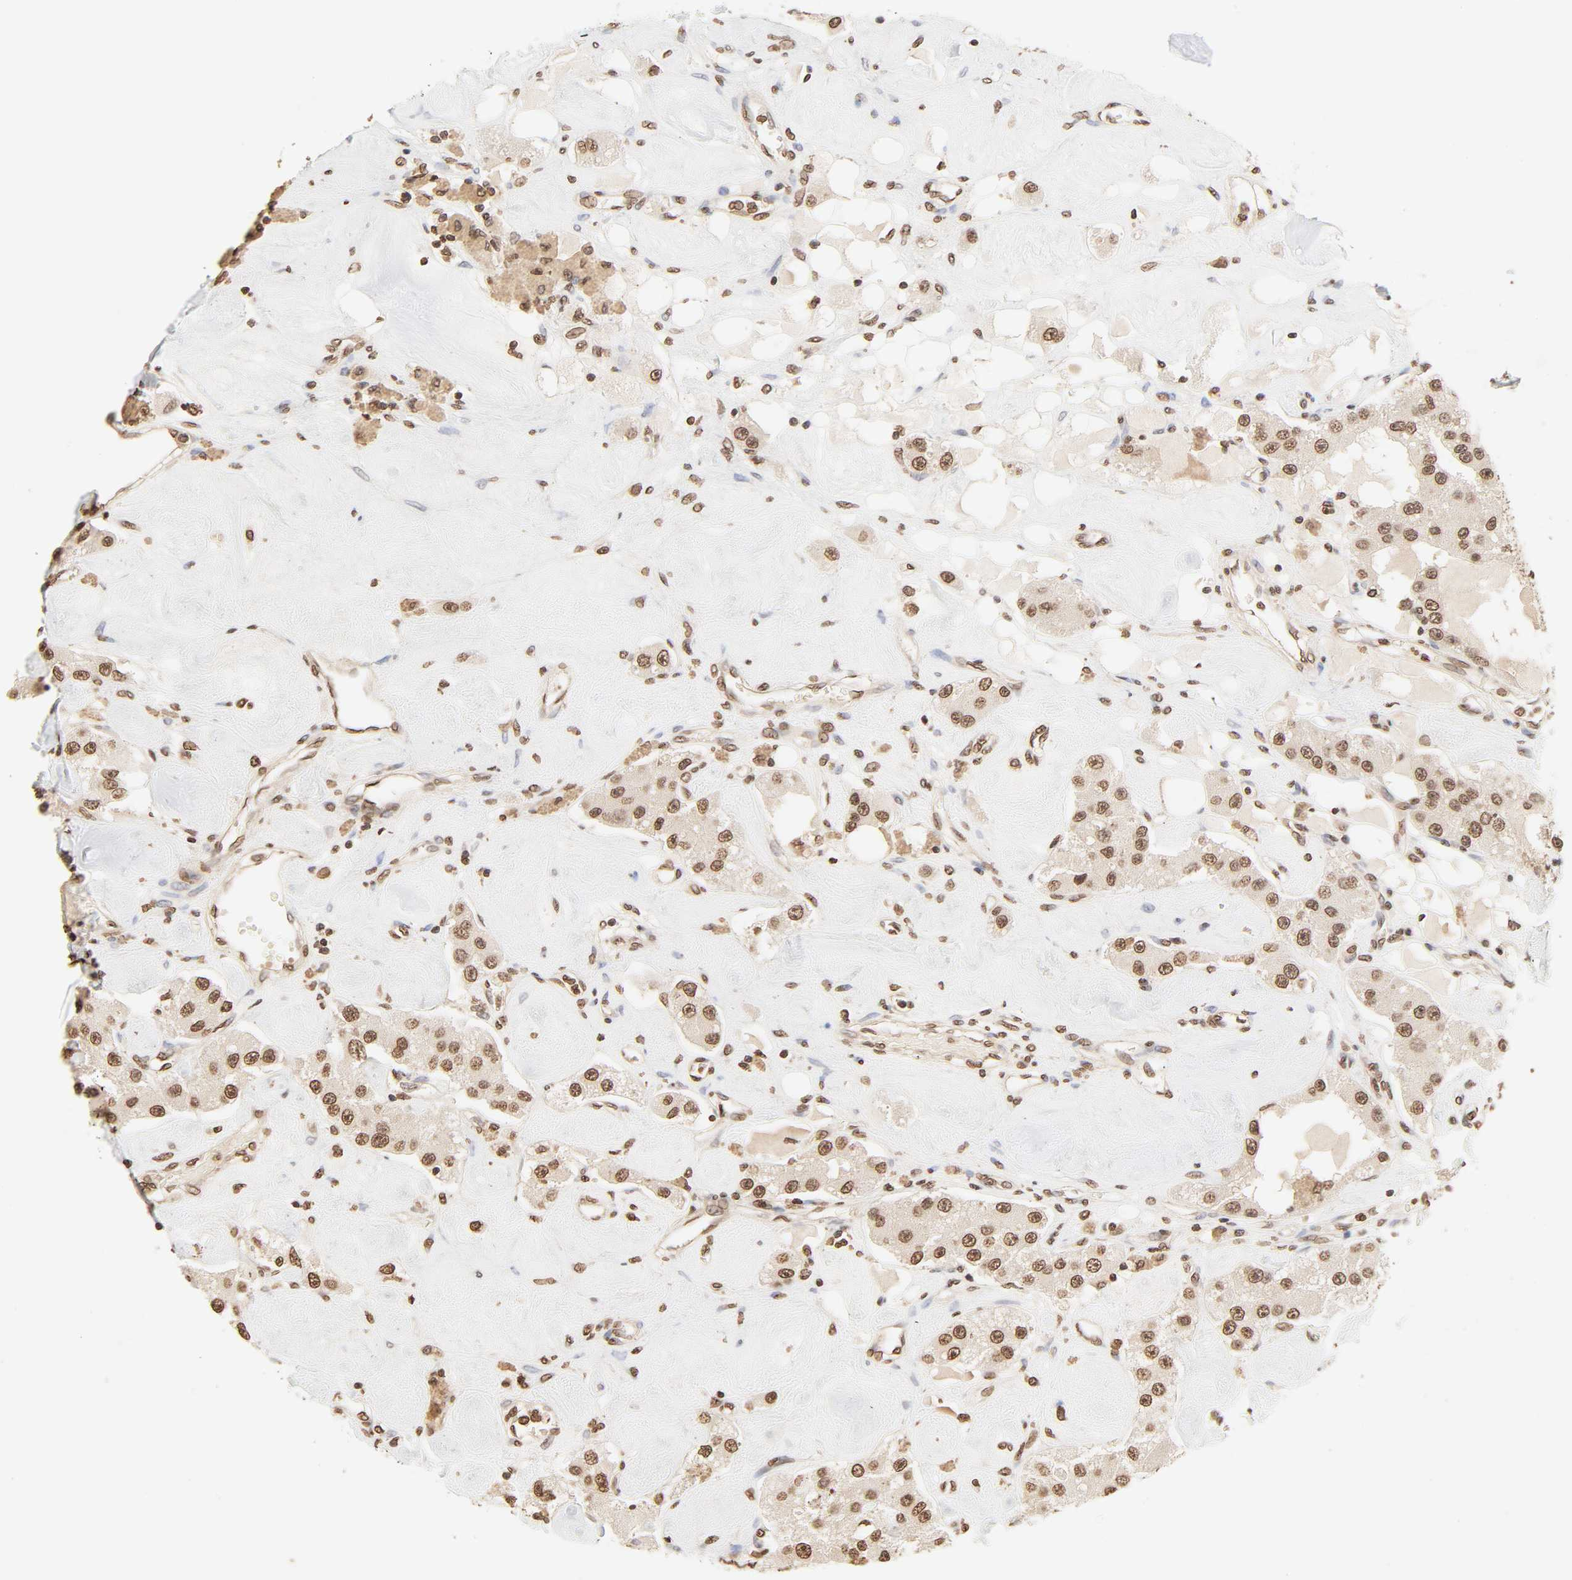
{"staining": {"intensity": "strong", "quantity": ">75%", "location": "cytoplasmic/membranous,nuclear"}, "tissue": "carcinoid", "cell_type": "Tumor cells", "image_type": "cancer", "snomed": [{"axis": "morphology", "description": "Carcinoid, malignant, NOS"}, {"axis": "topography", "description": "Pancreas"}], "caption": "This histopathology image demonstrates carcinoid stained with immunohistochemistry (IHC) to label a protein in brown. The cytoplasmic/membranous and nuclear of tumor cells show strong positivity for the protein. Nuclei are counter-stained blue.", "gene": "TBL1X", "patient": {"sex": "male", "age": 41}}